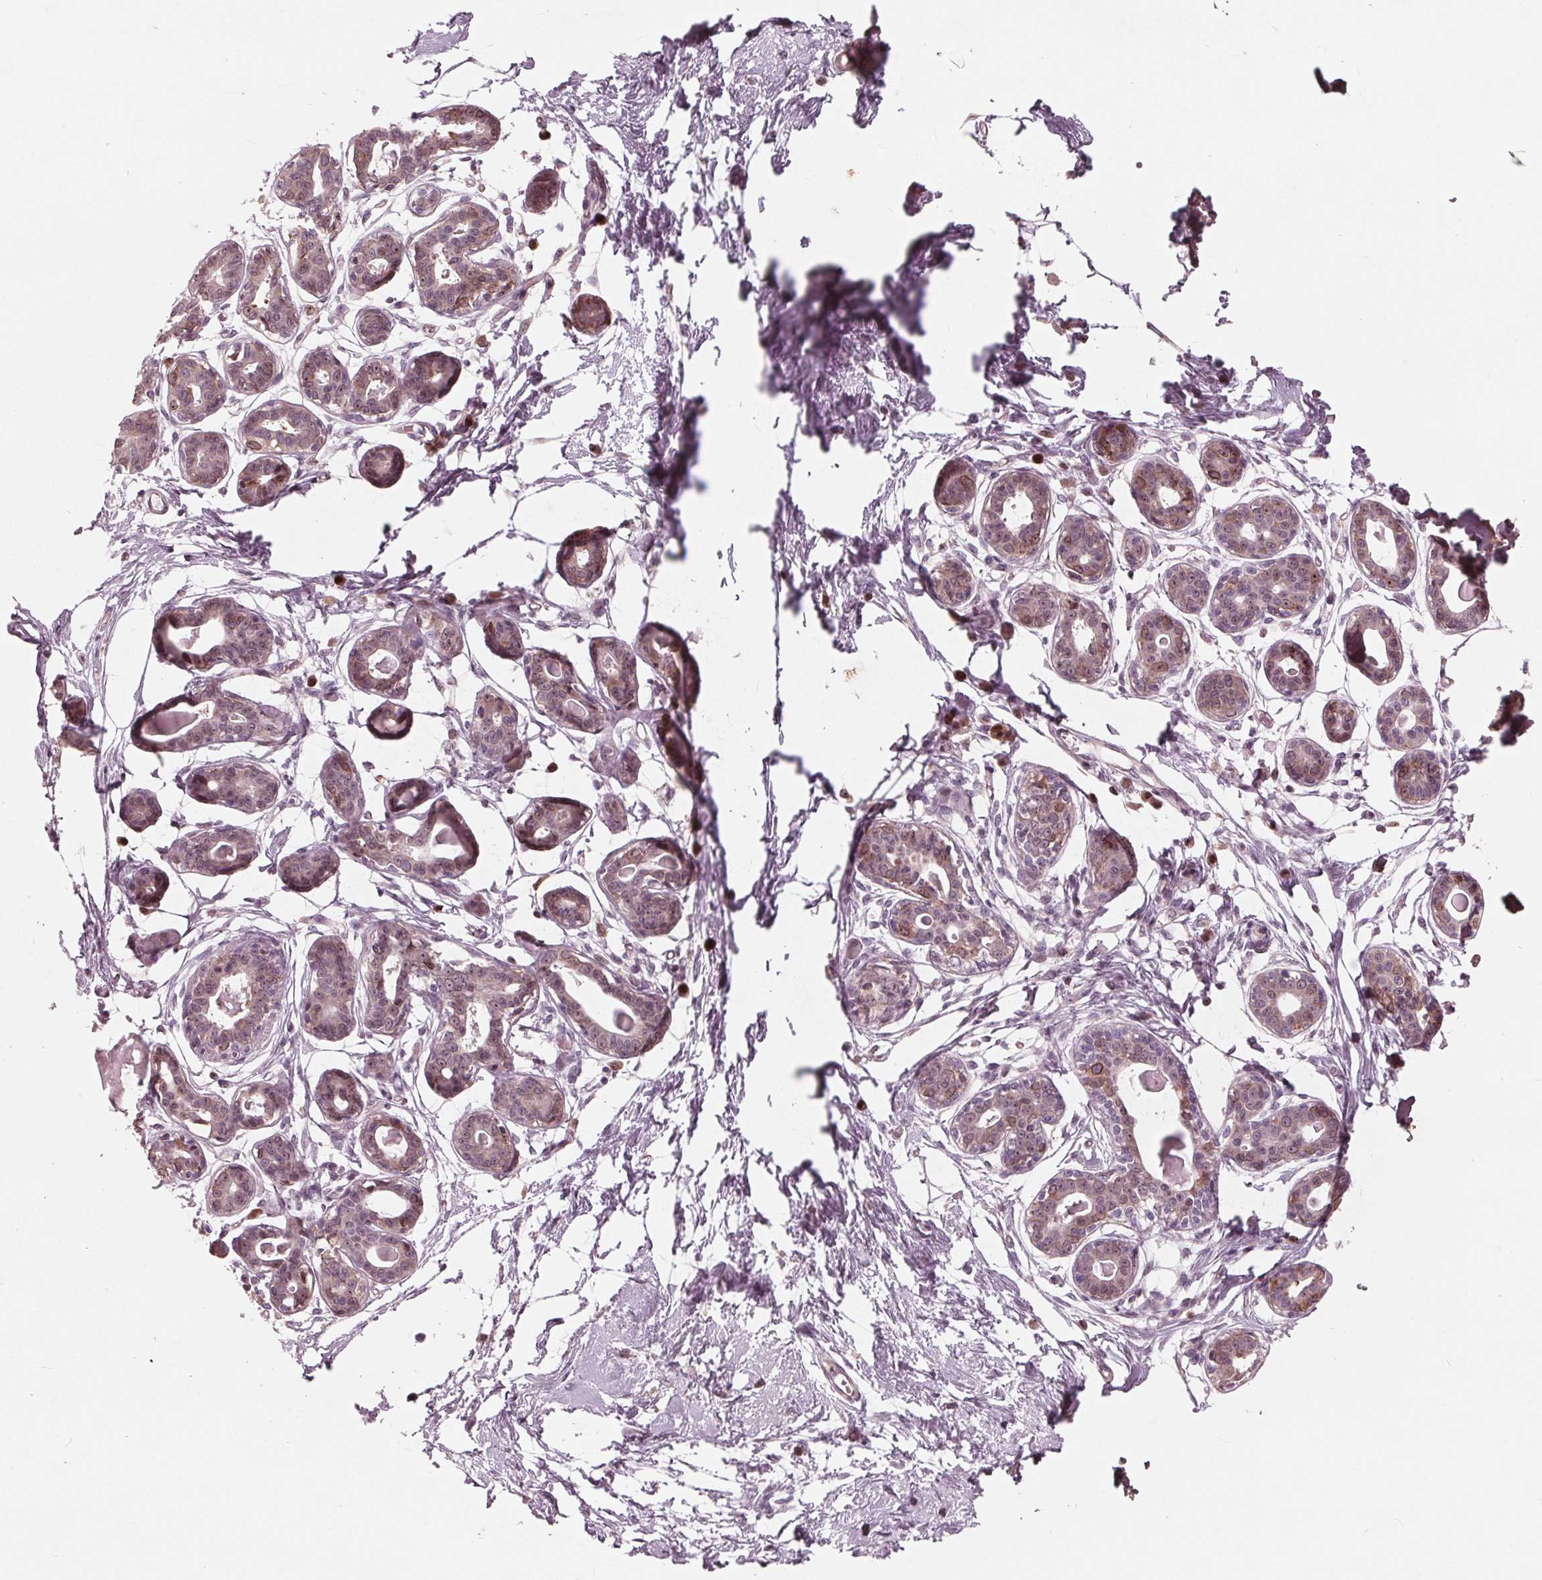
{"staining": {"intensity": "negative", "quantity": "none", "location": "none"}, "tissue": "breast", "cell_type": "Adipocytes", "image_type": "normal", "snomed": [{"axis": "morphology", "description": "Normal tissue, NOS"}, {"axis": "topography", "description": "Breast"}], "caption": "Immunohistochemistry (IHC) micrograph of normal human breast stained for a protein (brown), which reveals no staining in adipocytes.", "gene": "NUP210", "patient": {"sex": "female", "age": 45}}